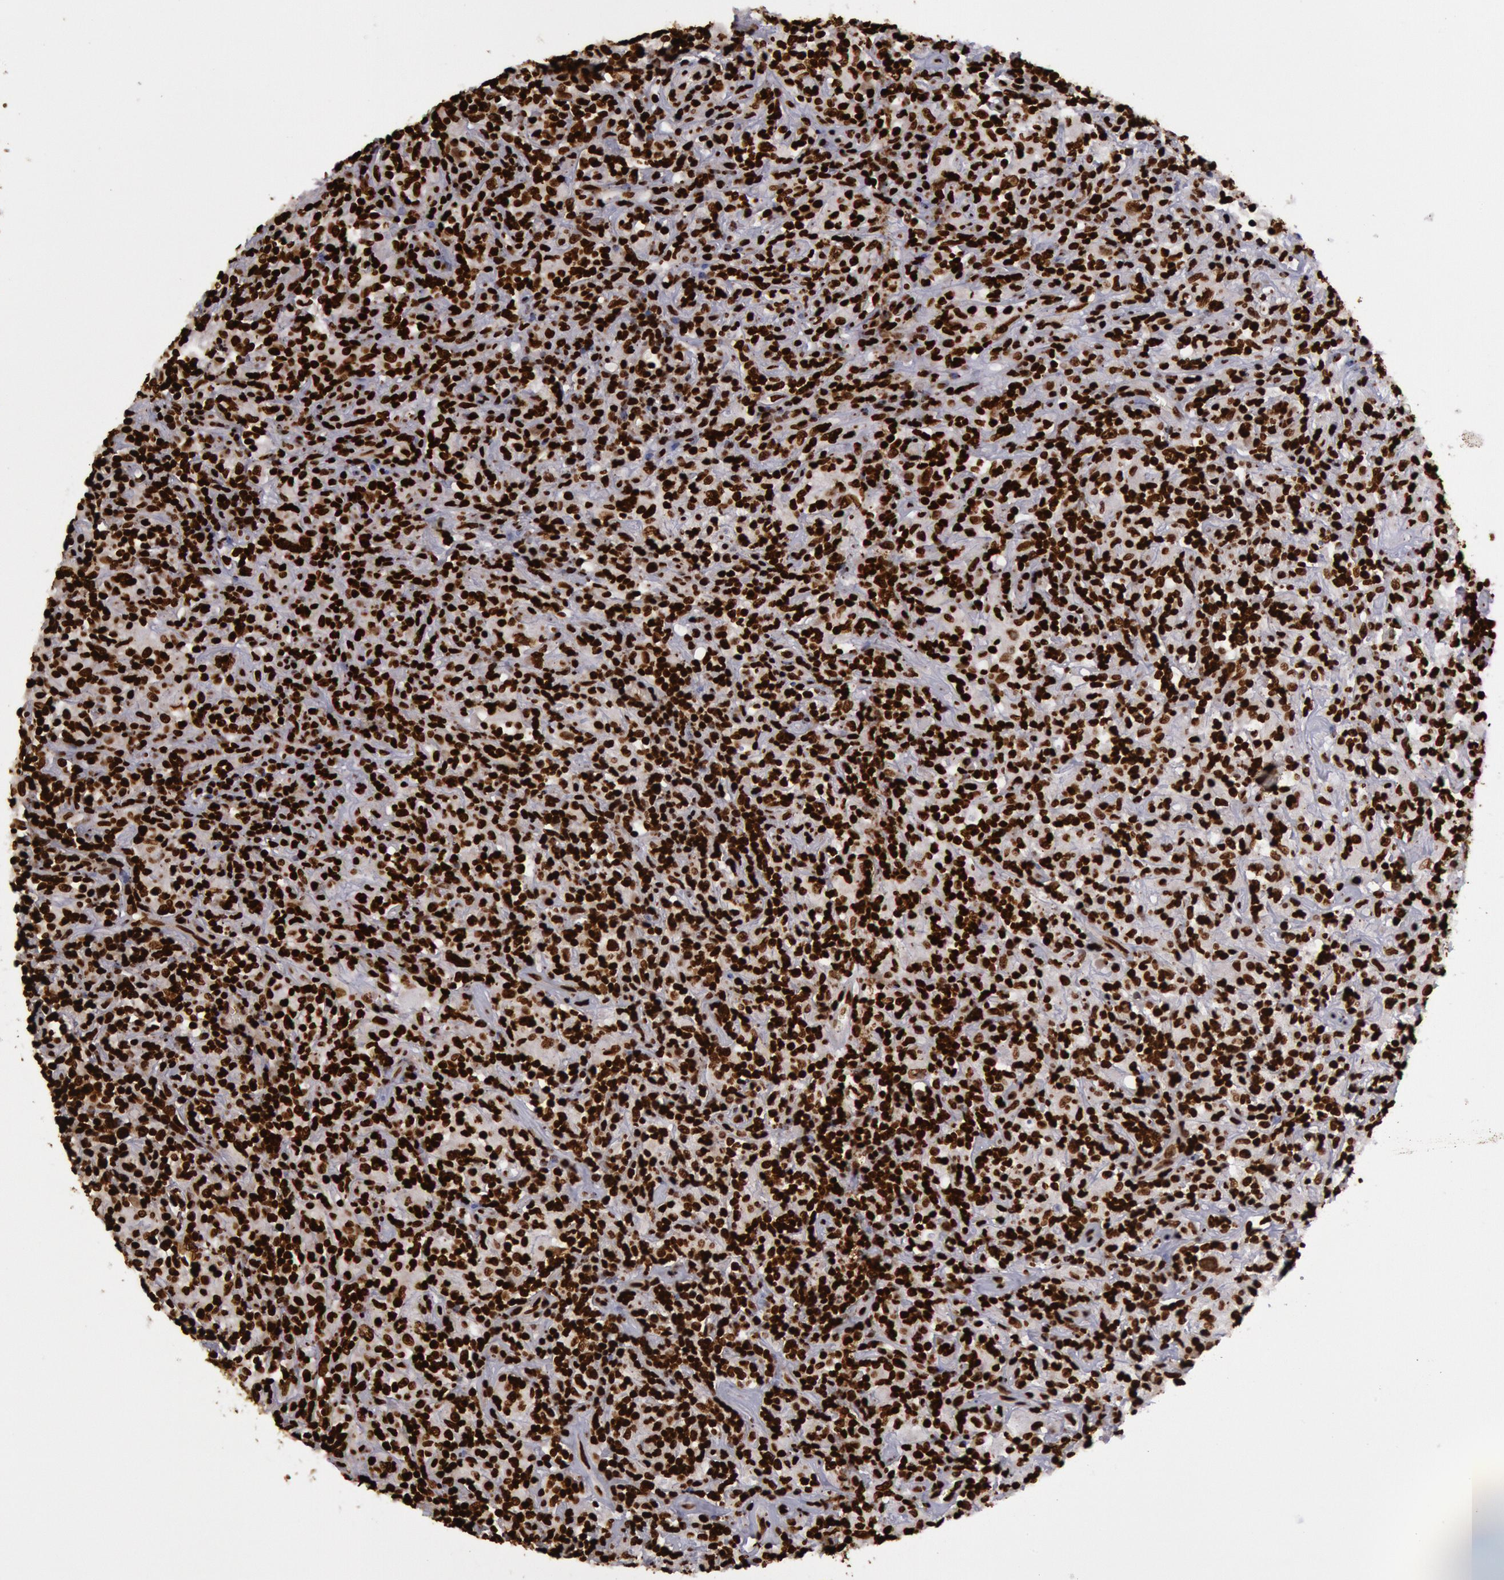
{"staining": {"intensity": "strong", "quantity": ">75%", "location": "nuclear"}, "tissue": "lymphoma", "cell_type": "Tumor cells", "image_type": "cancer", "snomed": [{"axis": "morphology", "description": "Hodgkin's disease, NOS"}, {"axis": "topography", "description": "Lymph node"}], "caption": "Immunohistochemical staining of human Hodgkin's disease demonstrates strong nuclear protein expression in about >75% of tumor cells.", "gene": "H3-4", "patient": {"sex": "male", "age": 46}}